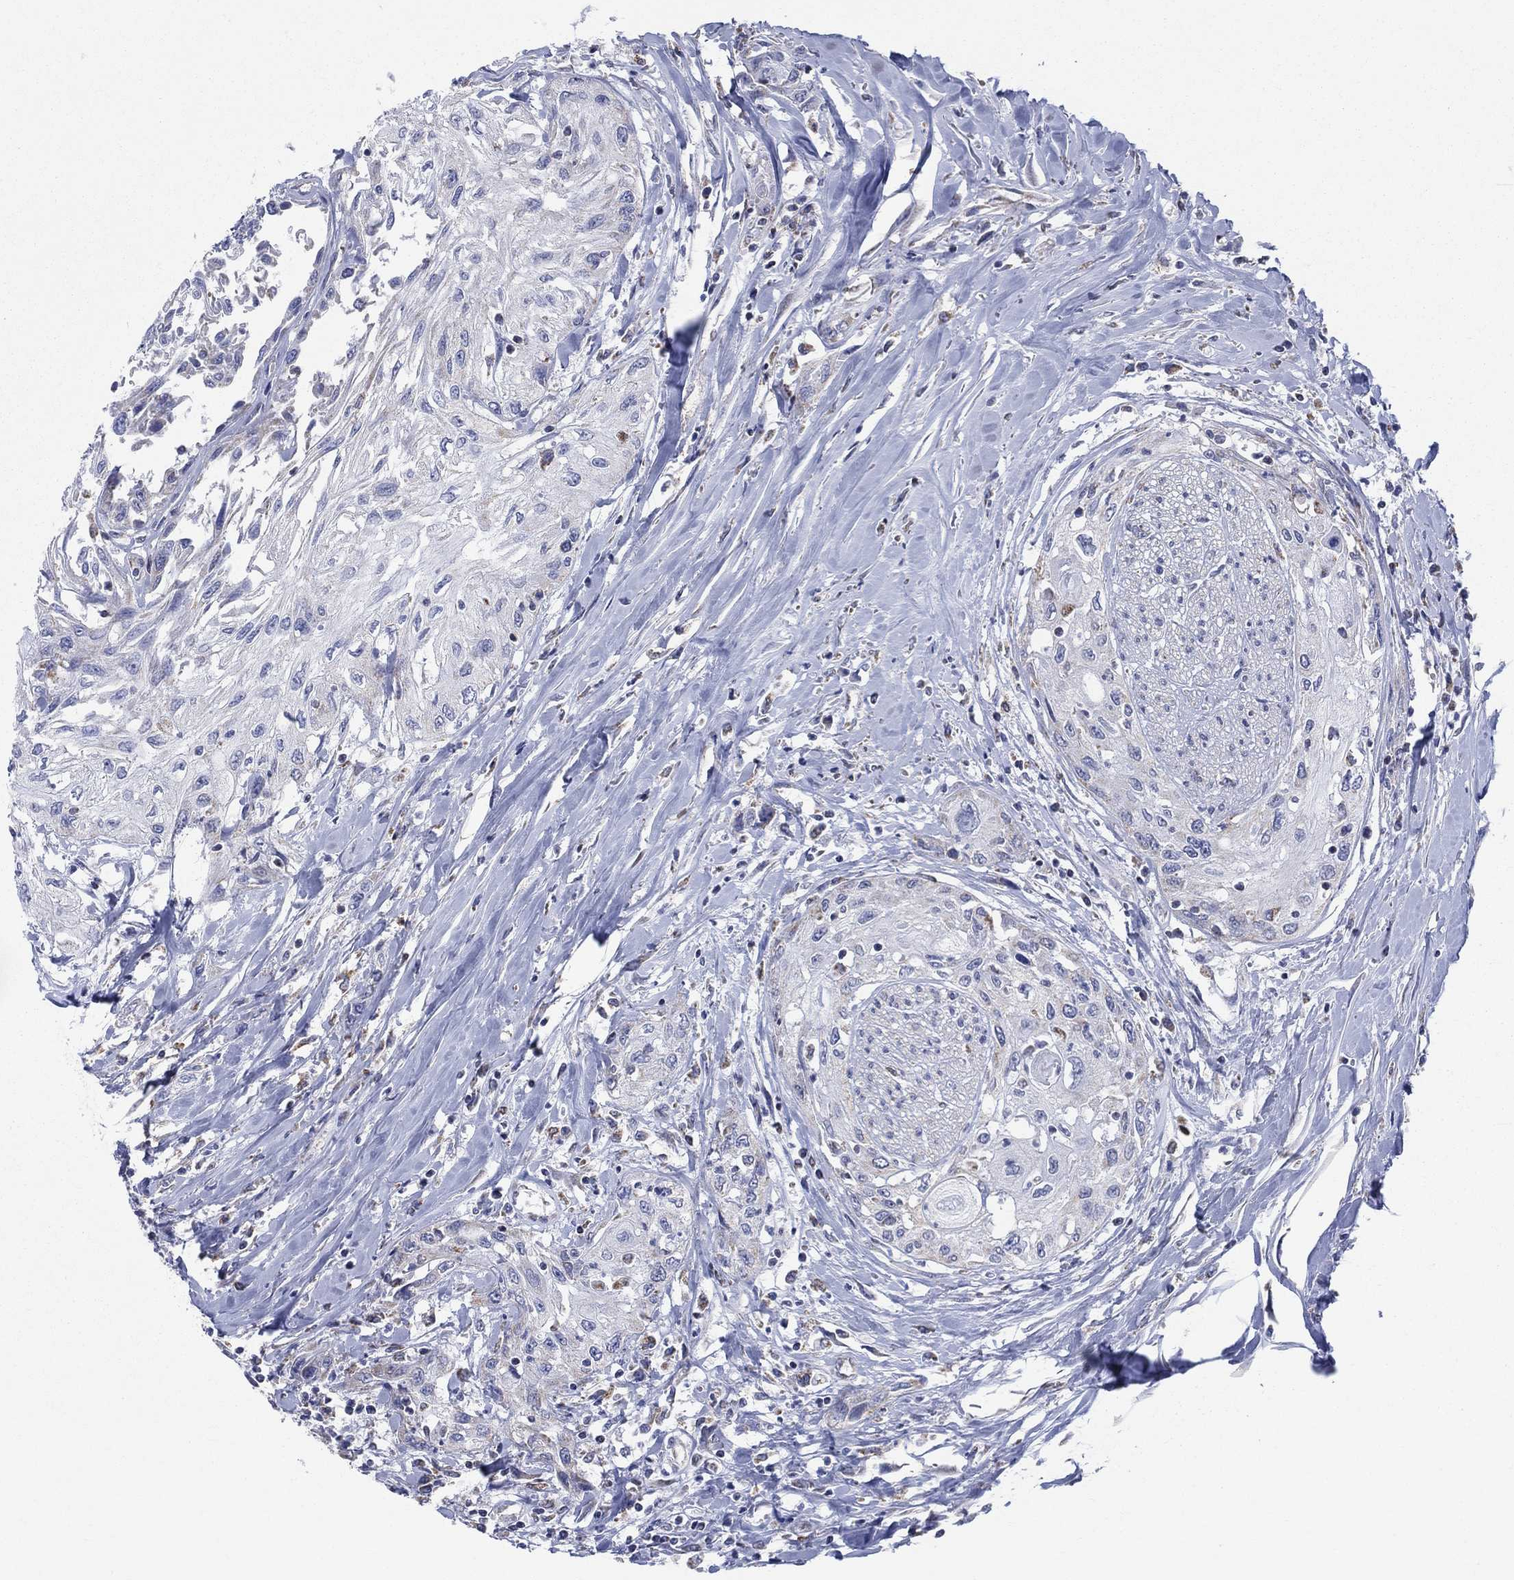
{"staining": {"intensity": "negative", "quantity": "none", "location": "none"}, "tissue": "head and neck cancer", "cell_type": "Tumor cells", "image_type": "cancer", "snomed": [{"axis": "morphology", "description": "Normal tissue, NOS"}, {"axis": "morphology", "description": "Squamous cell carcinoma, NOS"}, {"axis": "topography", "description": "Oral tissue"}, {"axis": "topography", "description": "Peripheral nerve tissue"}, {"axis": "topography", "description": "Head-Neck"}], "caption": "Tumor cells show no significant expression in head and neck cancer.", "gene": "KISS1R", "patient": {"sex": "female", "age": 59}}